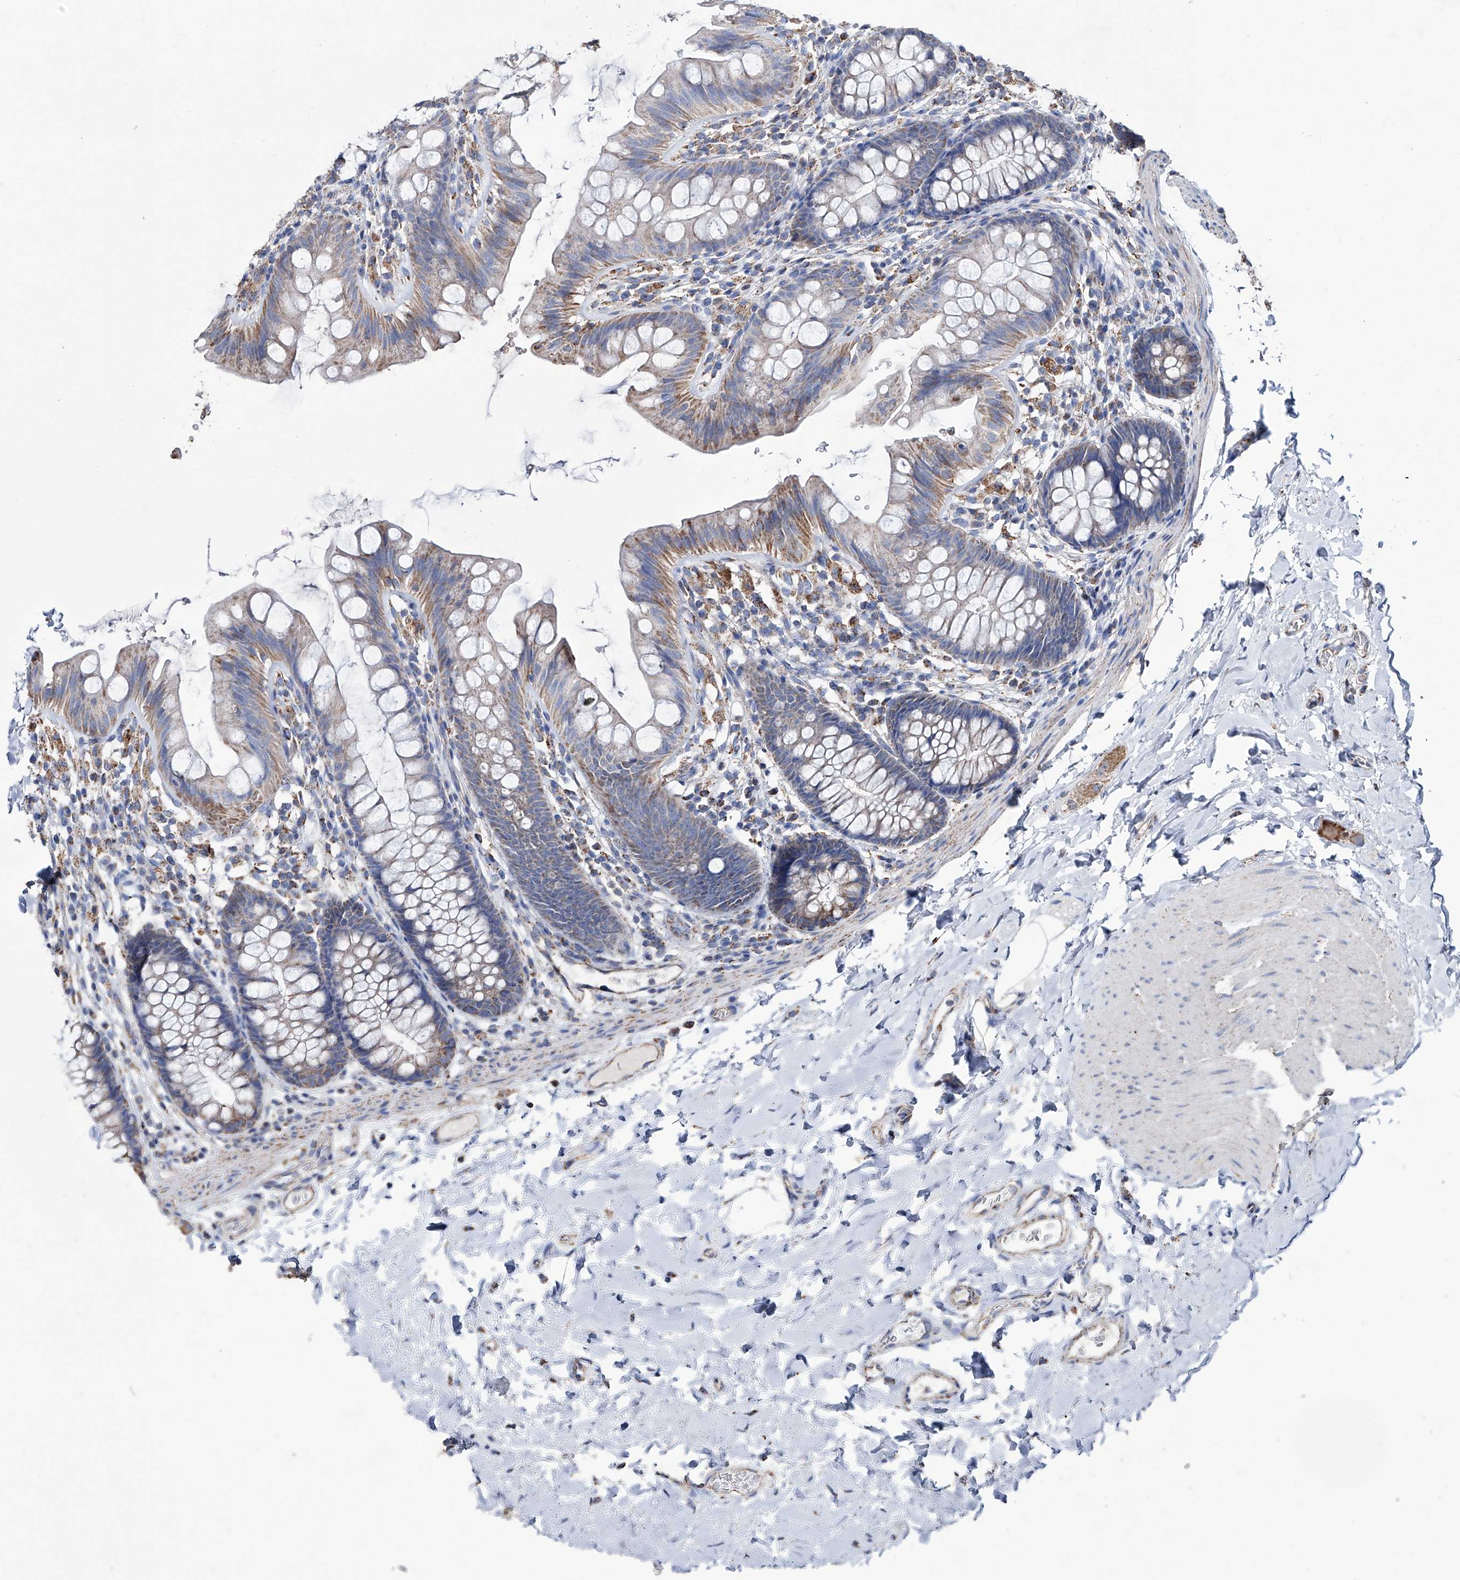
{"staining": {"intensity": "weak", "quantity": ">75%", "location": "cytoplasmic/membranous"}, "tissue": "colon", "cell_type": "Endothelial cells", "image_type": "normal", "snomed": [{"axis": "morphology", "description": "Normal tissue, NOS"}, {"axis": "topography", "description": "Colon"}], "caption": "A histopathology image of human colon stained for a protein shows weak cytoplasmic/membranous brown staining in endothelial cells. (DAB IHC with brightfield microscopy, high magnification).", "gene": "NHS", "patient": {"sex": "female", "age": 62}}